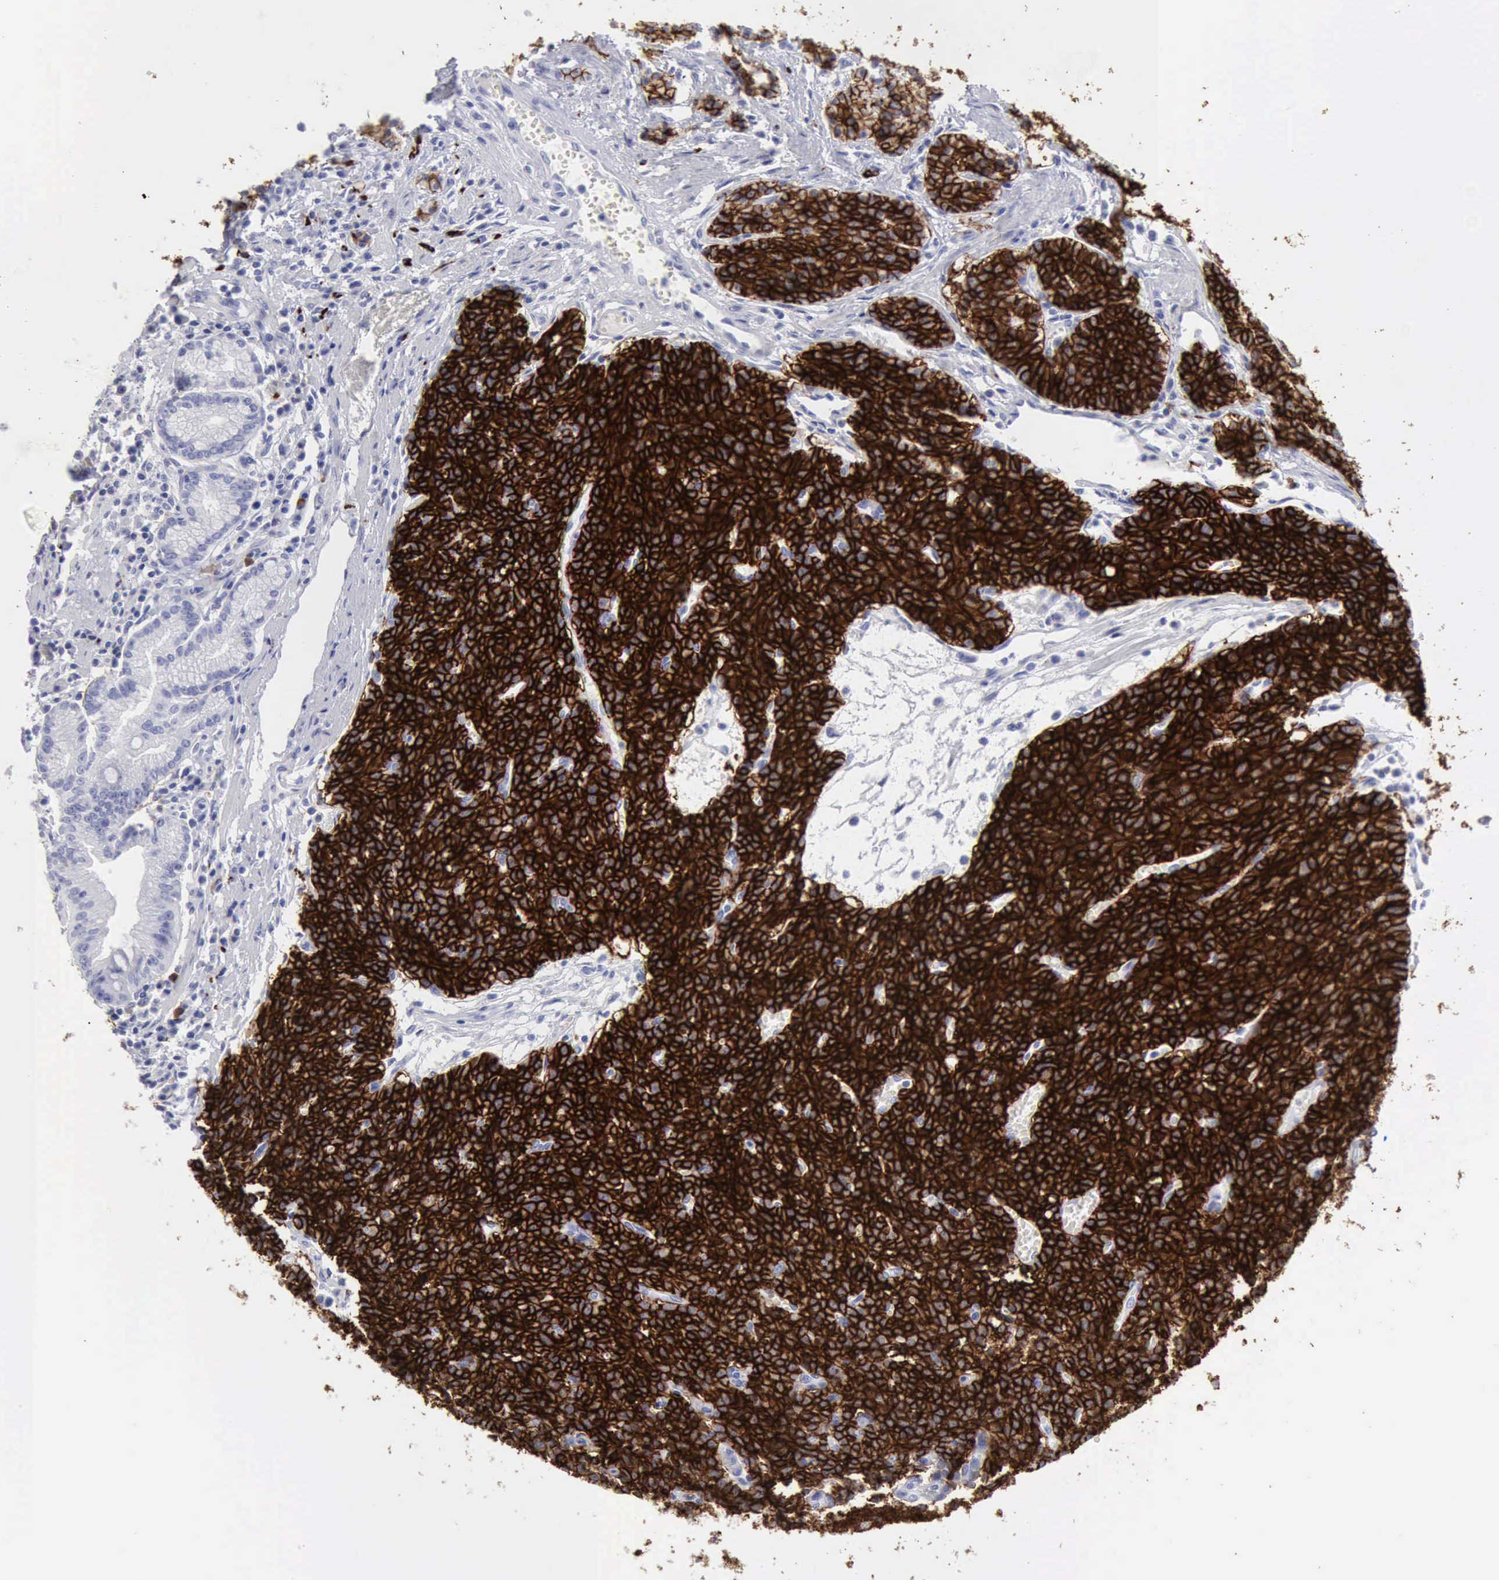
{"staining": {"intensity": "strong", "quantity": ">75%", "location": "cytoplasmic/membranous"}, "tissue": "carcinoid", "cell_type": "Tumor cells", "image_type": "cancer", "snomed": [{"axis": "morphology", "description": "Carcinoid, malignant, NOS"}, {"axis": "topography", "description": "Stomach"}], "caption": "Protein staining reveals strong cytoplasmic/membranous staining in about >75% of tumor cells in malignant carcinoid. The protein is stained brown, and the nuclei are stained in blue (DAB (3,3'-diaminobenzidine) IHC with brightfield microscopy, high magnification).", "gene": "NCAM1", "patient": {"sex": "female", "age": 76}}